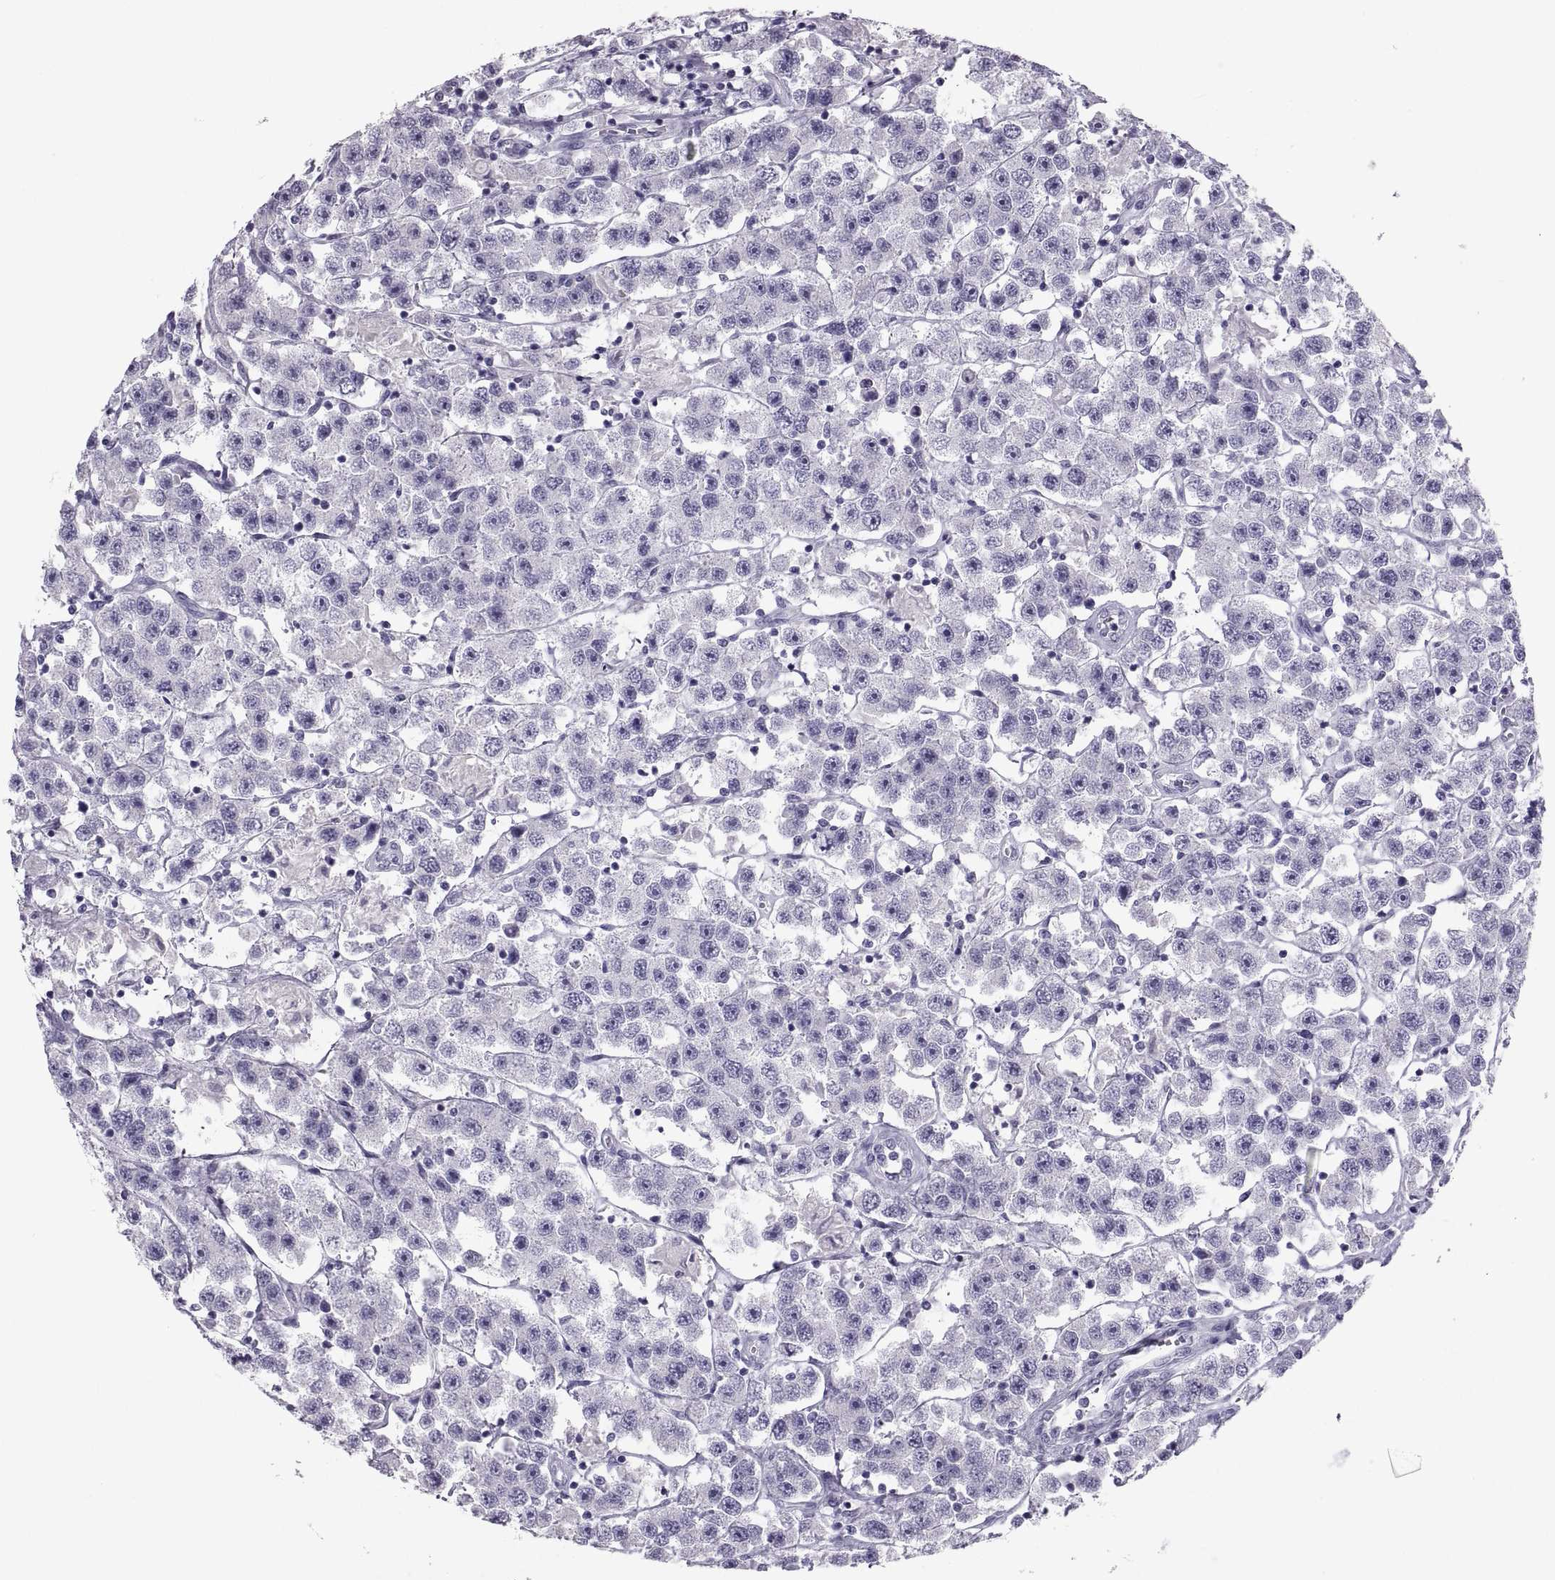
{"staining": {"intensity": "negative", "quantity": "none", "location": "none"}, "tissue": "testis cancer", "cell_type": "Tumor cells", "image_type": "cancer", "snomed": [{"axis": "morphology", "description": "Seminoma, NOS"}, {"axis": "topography", "description": "Testis"}], "caption": "Immunohistochemistry histopathology image of neoplastic tissue: seminoma (testis) stained with DAB demonstrates no significant protein expression in tumor cells.", "gene": "PCSK1N", "patient": {"sex": "male", "age": 45}}